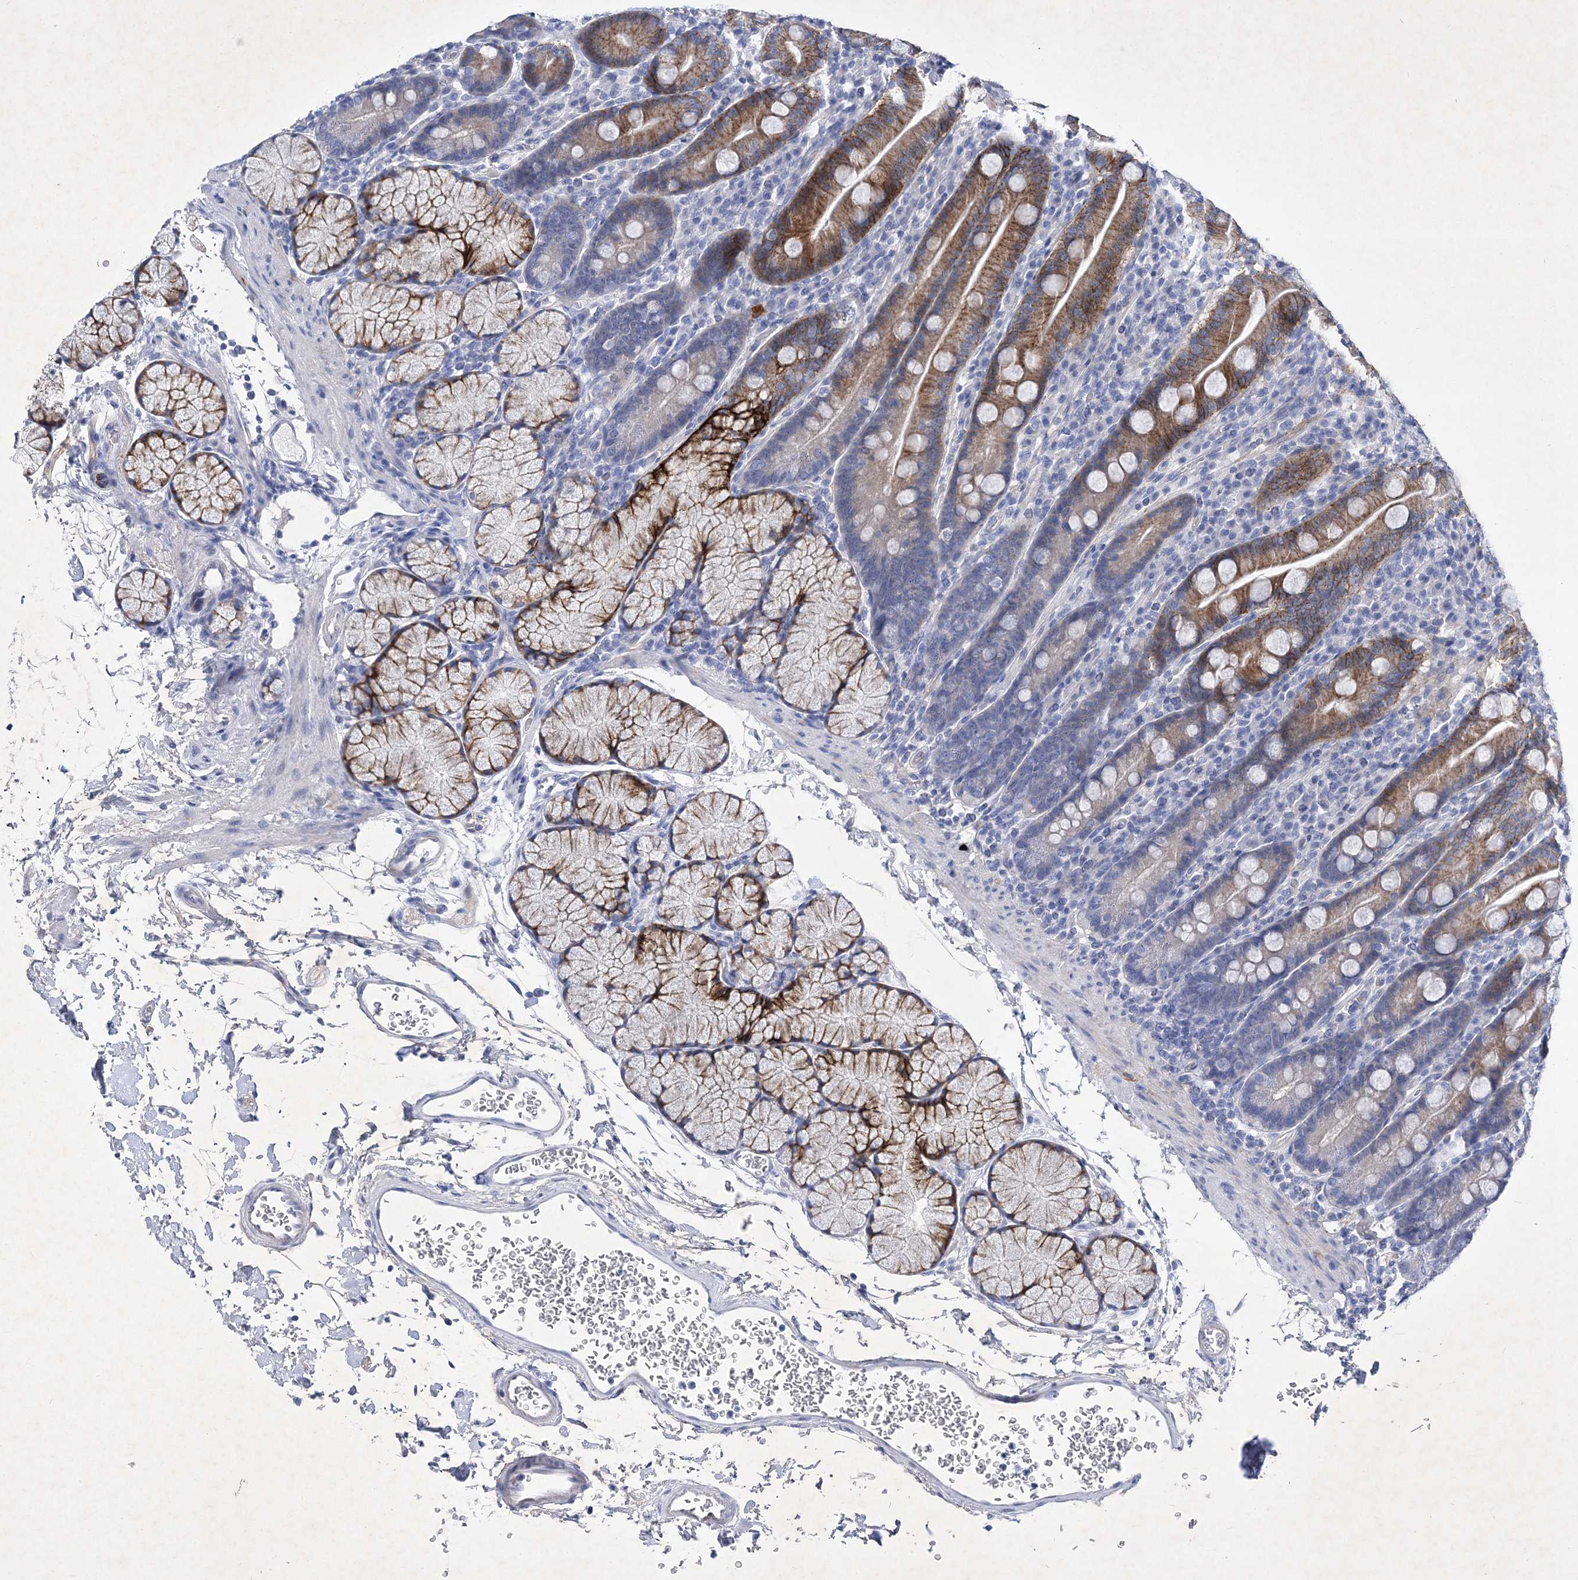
{"staining": {"intensity": "moderate", "quantity": "25%-75%", "location": "cytoplasmic/membranous"}, "tissue": "duodenum", "cell_type": "Glandular cells", "image_type": "normal", "snomed": [{"axis": "morphology", "description": "Normal tissue, NOS"}, {"axis": "topography", "description": "Duodenum"}], "caption": "Protein staining displays moderate cytoplasmic/membranous expression in about 25%-75% of glandular cells in unremarkable duodenum.", "gene": "GPN1", "patient": {"sex": "male", "age": 35}}